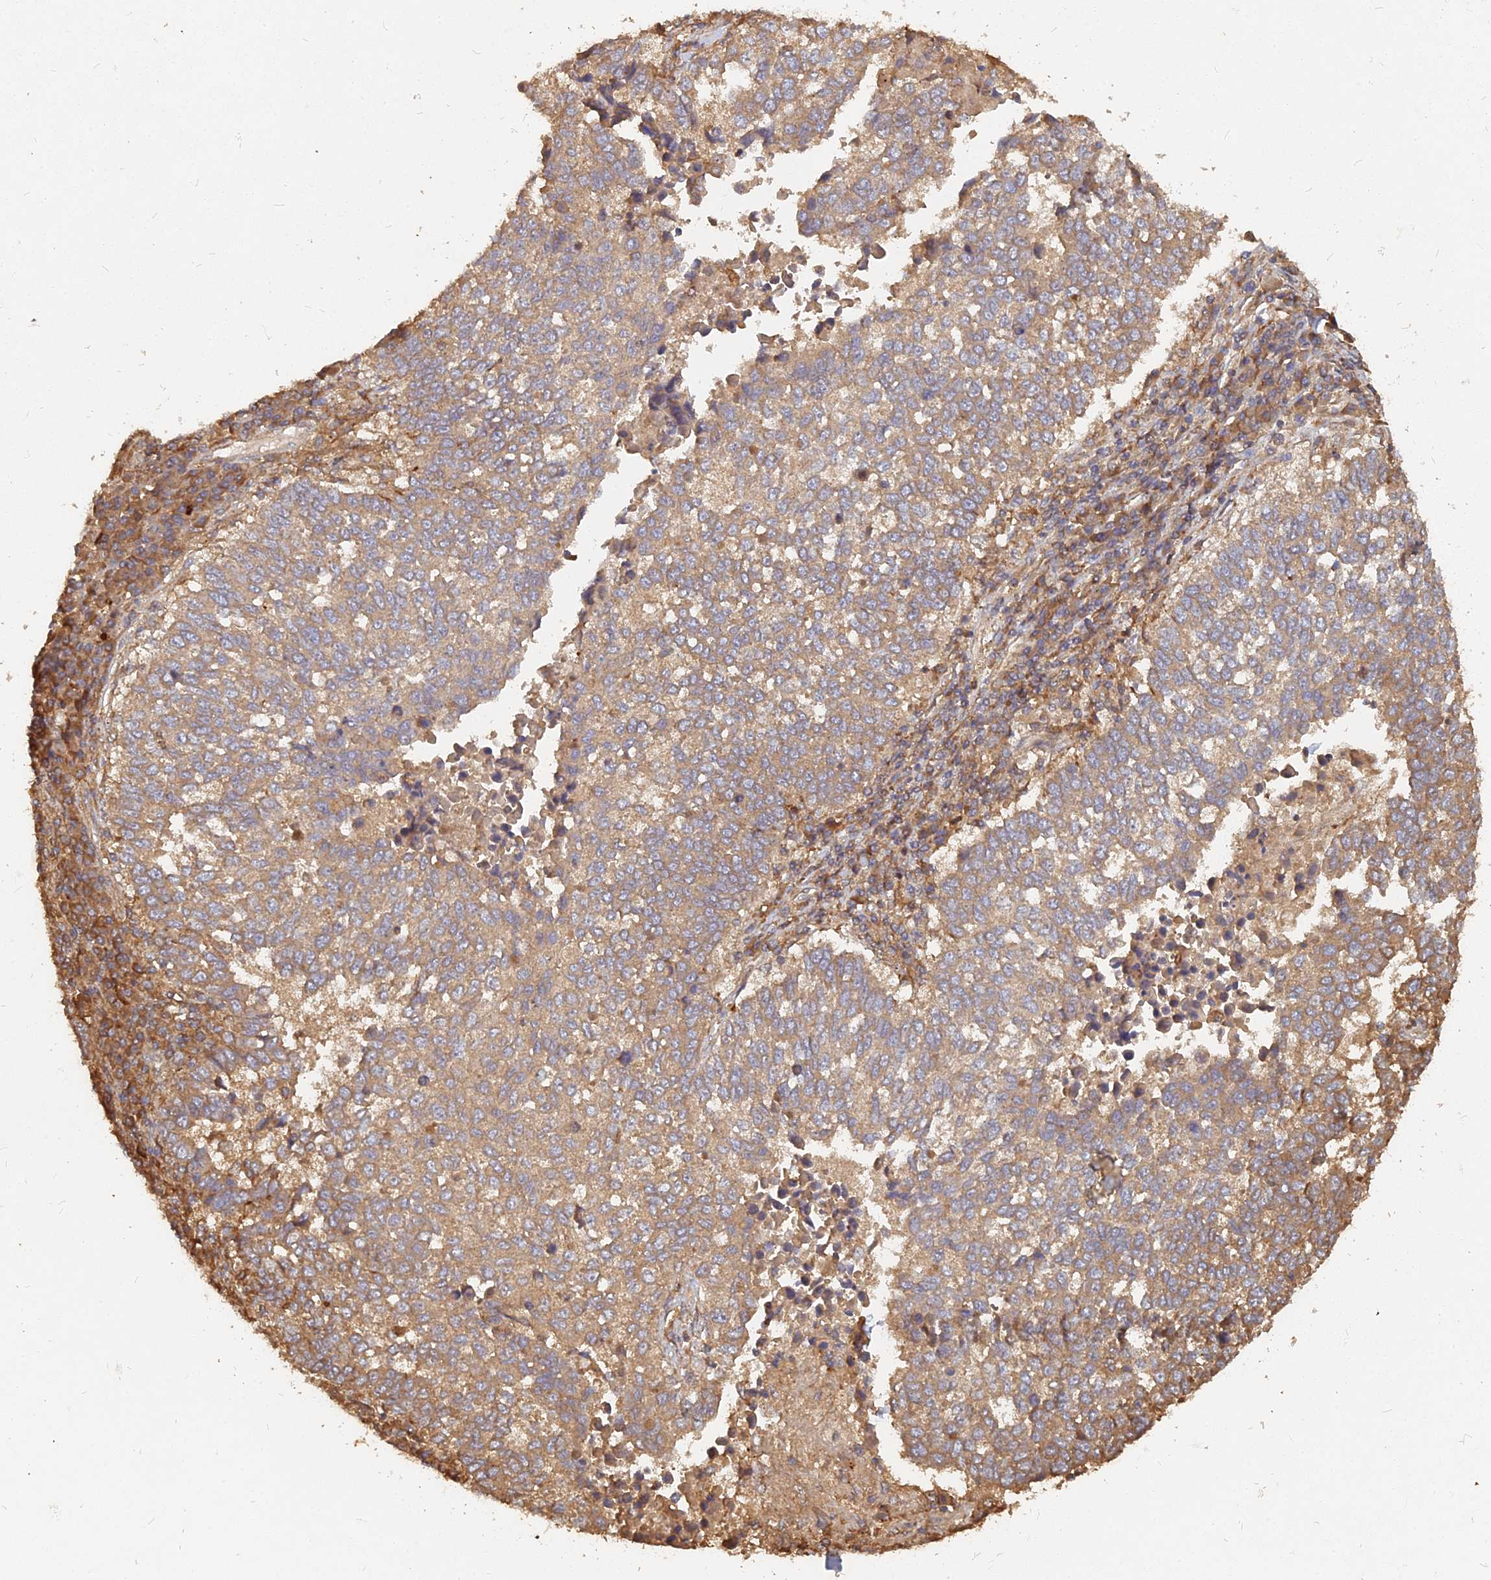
{"staining": {"intensity": "moderate", "quantity": ">75%", "location": "cytoplasmic/membranous"}, "tissue": "lung cancer", "cell_type": "Tumor cells", "image_type": "cancer", "snomed": [{"axis": "morphology", "description": "Squamous cell carcinoma, NOS"}, {"axis": "topography", "description": "Lung"}], "caption": "Immunohistochemical staining of human lung squamous cell carcinoma displays medium levels of moderate cytoplasmic/membranous protein positivity in about >75% of tumor cells.", "gene": "UBE2W", "patient": {"sex": "male", "age": 73}}